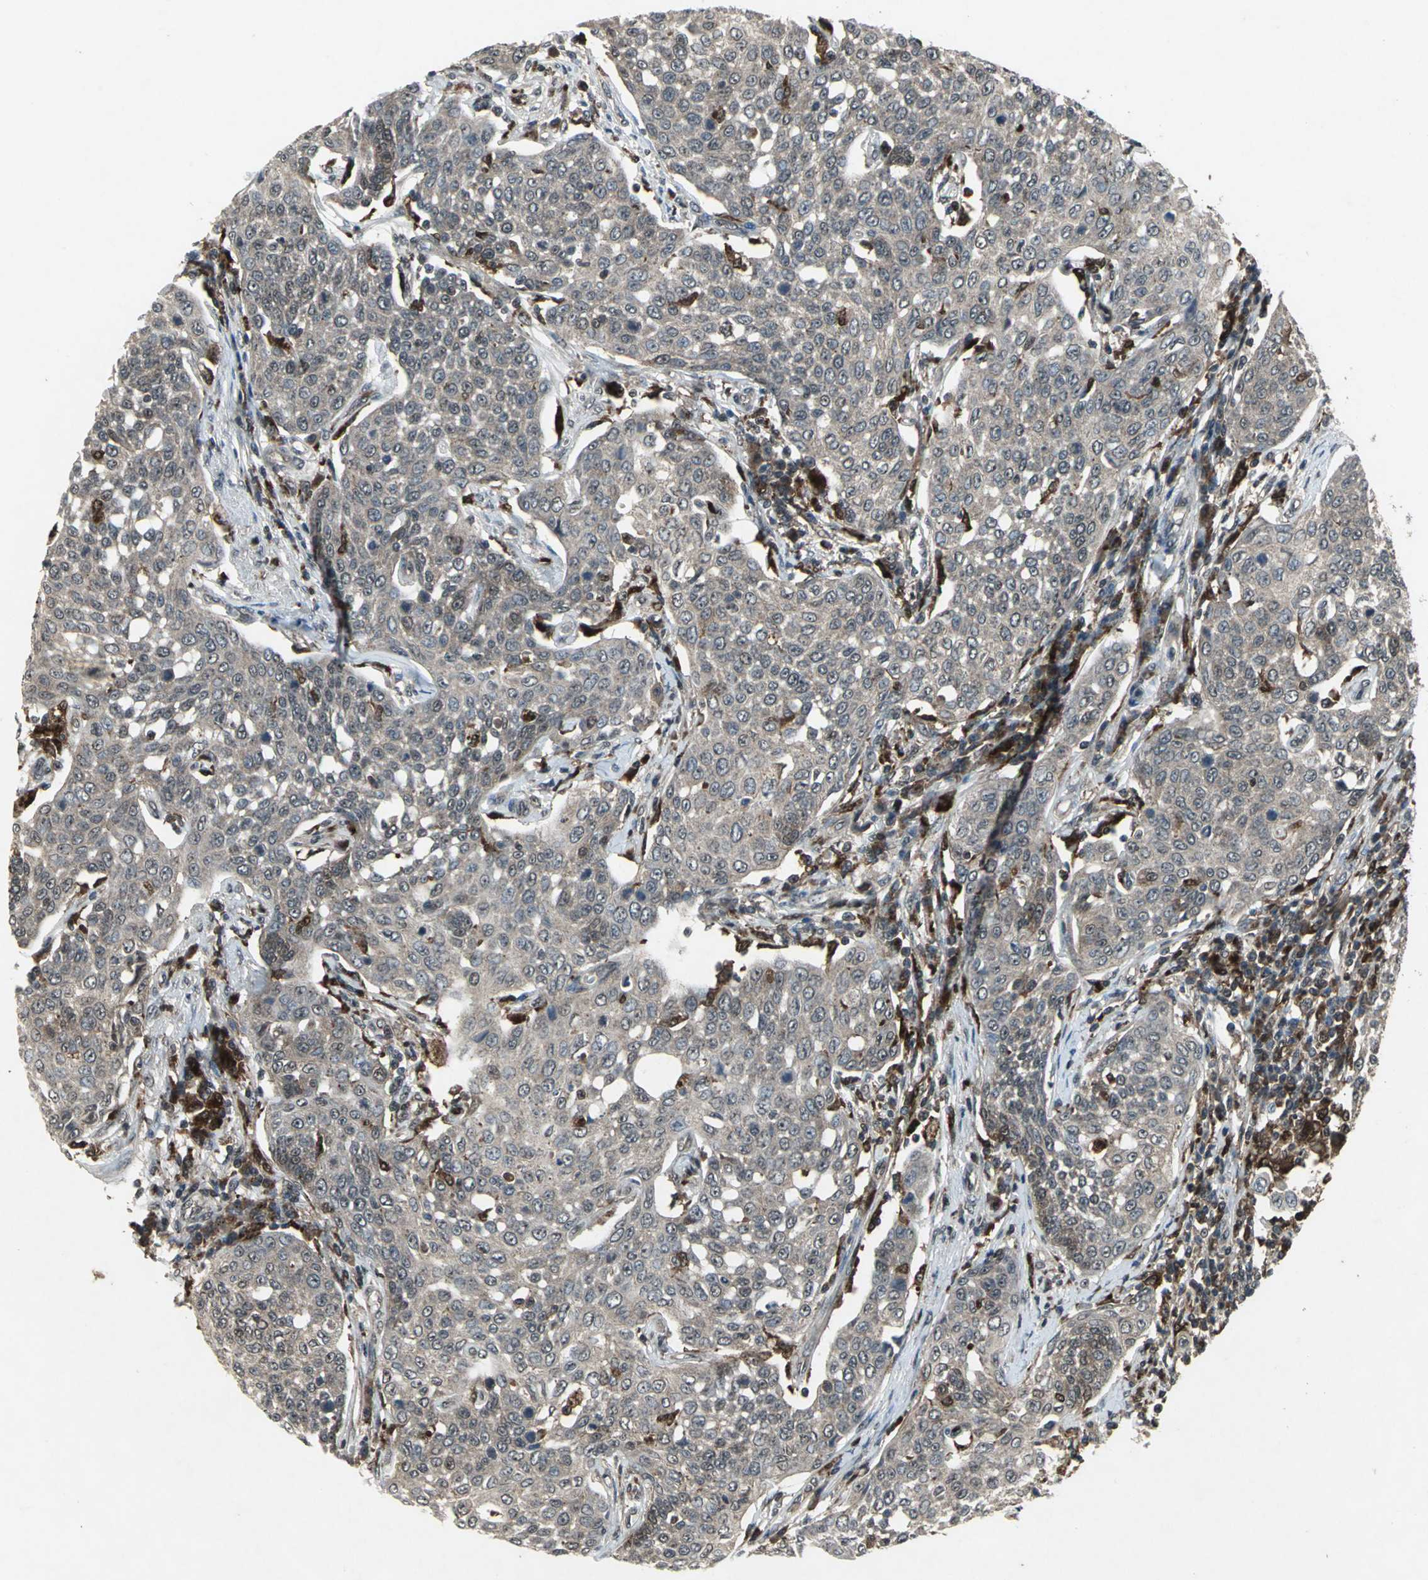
{"staining": {"intensity": "negative", "quantity": "none", "location": "none"}, "tissue": "cervical cancer", "cell_type": "Tumor cells", "image_type": "cancer", "snomed": [{"axis": "morphology", "description": "Squamous cell carcinoma, NOS"}, {"axis": "topography", "description": "Cervix"}], "caption": "Cervical cancer was stained to show a protein in brown. There is no significant staining in tumor cells. (Brightfield microscopy of DAB IHC at high magnification).", "gene": "PYCARD", "patient": {"sex": "female", "age": 34}}